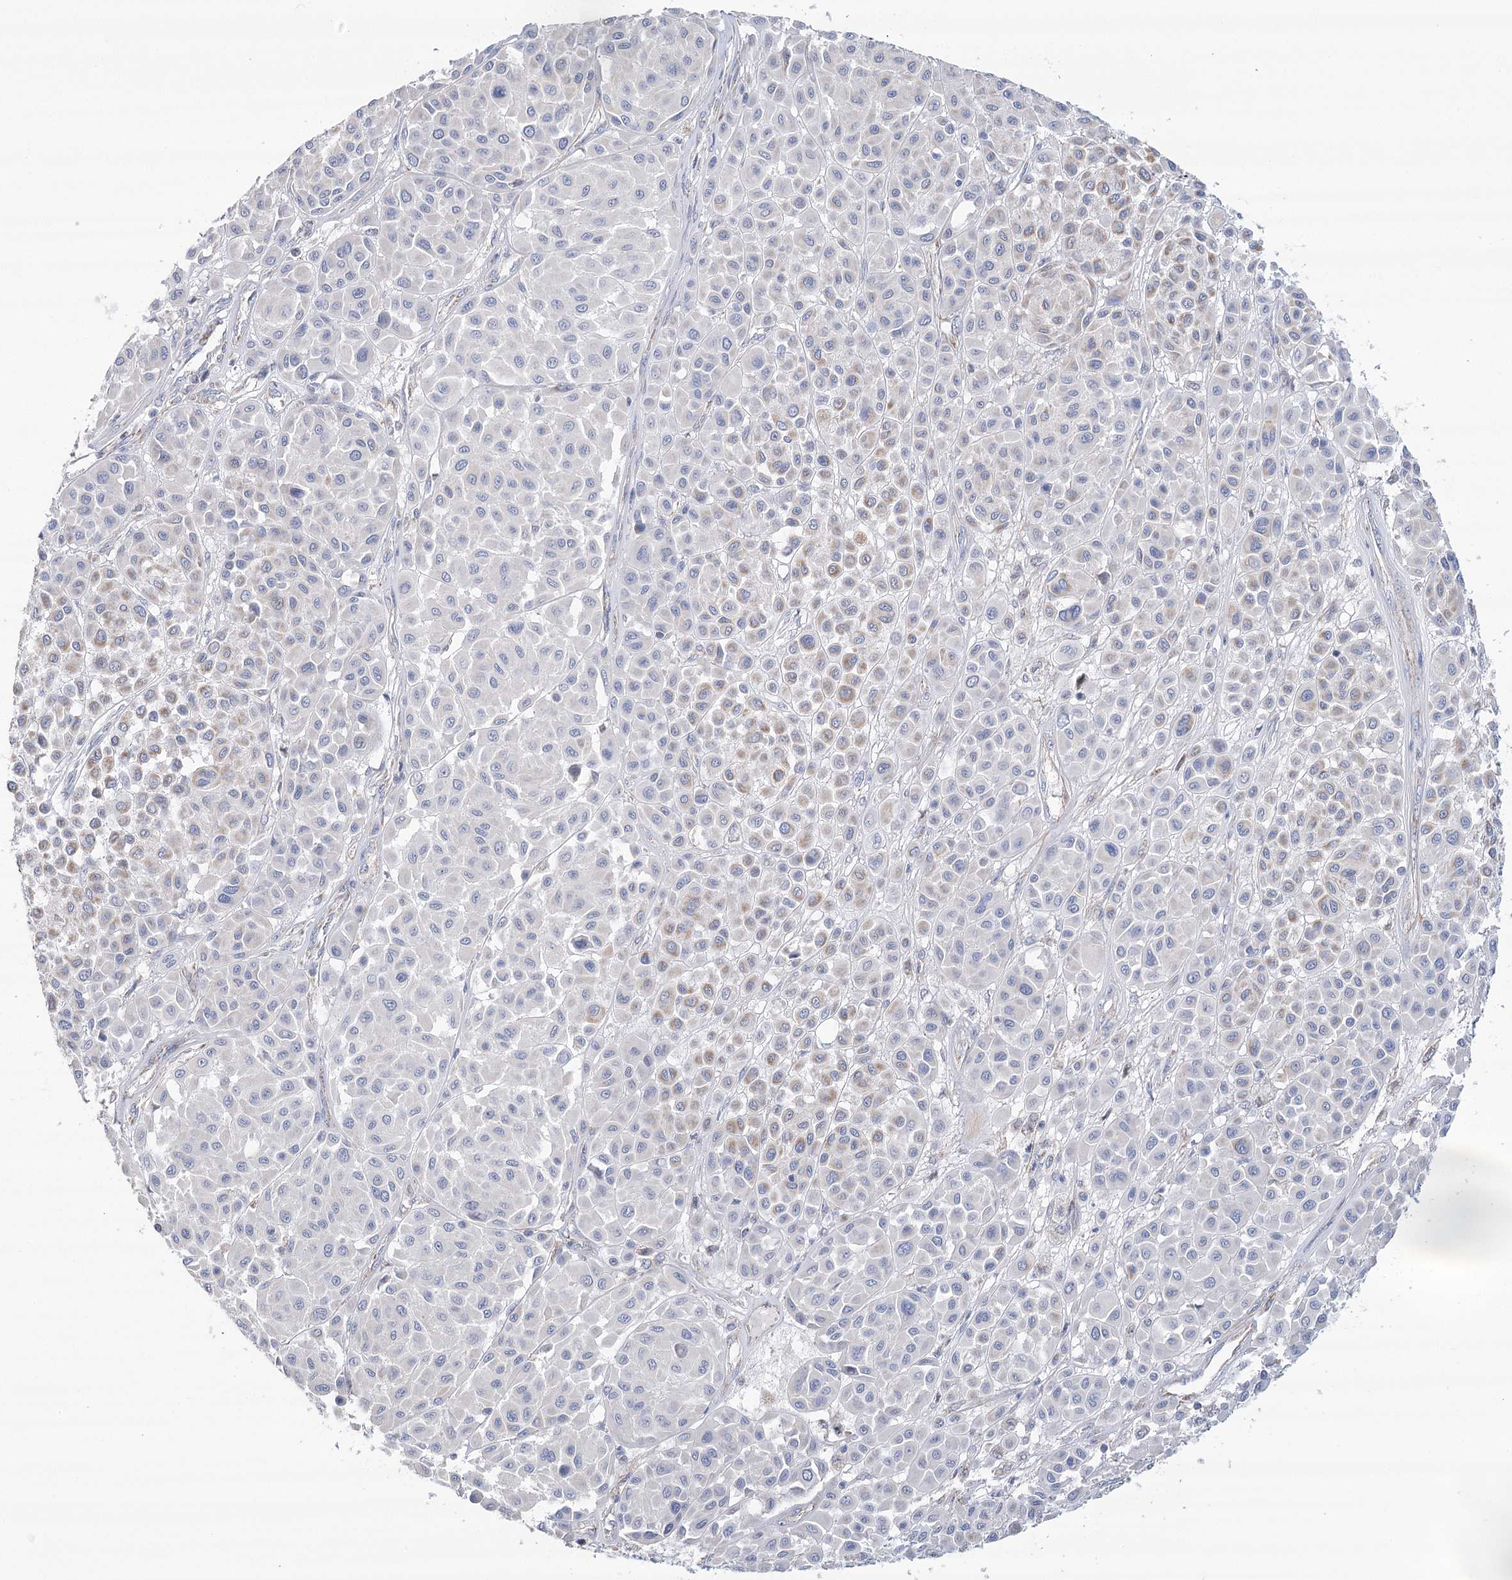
{"staining": {"intensity": "negative", "quantity": "none", "location": "none"}, "tissue": "melanoma", "cell_type": "Tumor cells", "image_type": "cancer", "snomed": [{"axis": "morphology", "description": "Malignant melanoma, Metastatic site"}, {"axis": "topography", "description": "Soft tissue"}], "caption": "Immunohistochemistry of human melanoma demonstrates no staining in tumor cells. The staining was performed using DAB to visualize the protein expression in brown, while the nuclei were stained in blue with hematoxylin (Magnification: 20x).", "gene": "SNX7", "patient": {"sex": "male", "age": 41}}